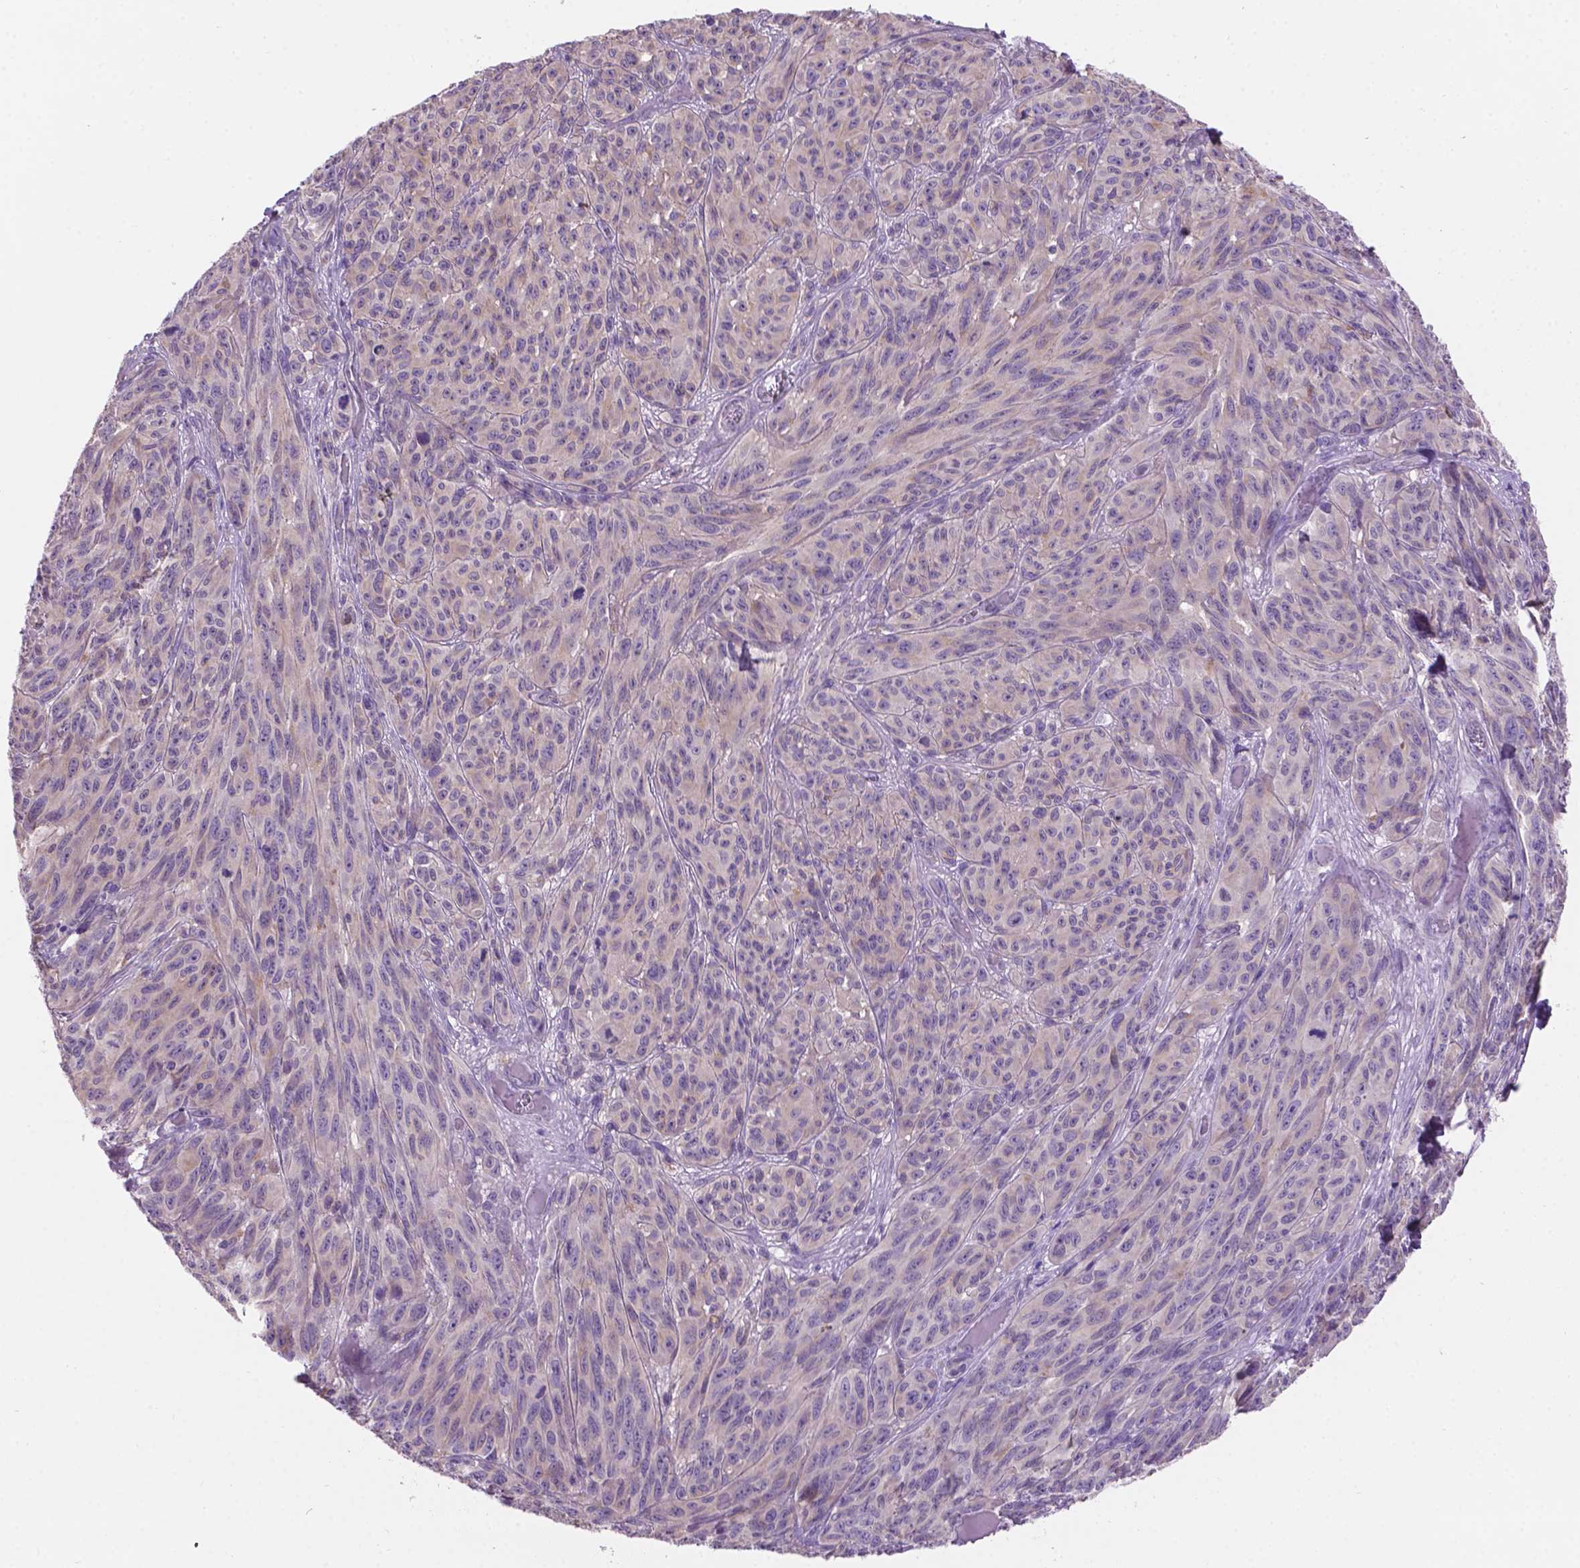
{"staining": {"intensity": "negative", "quantity": "none", "location": "none"}, "tissue": "melanoma", "cell_type": "Tumor cells", "image_type": "cancer", "snomed": [{"axis": "morphology", "description": "Malignant melanoma, NOS"}, {"axis": "topography", "description": "Vulva, labia, clitoris and Bartholin´s gland, NO"}], "caption": "Tumor cells show no significant expression in melanoma.", "gene": "CDH7", "patient": {"sex": "female", "age": 75}}